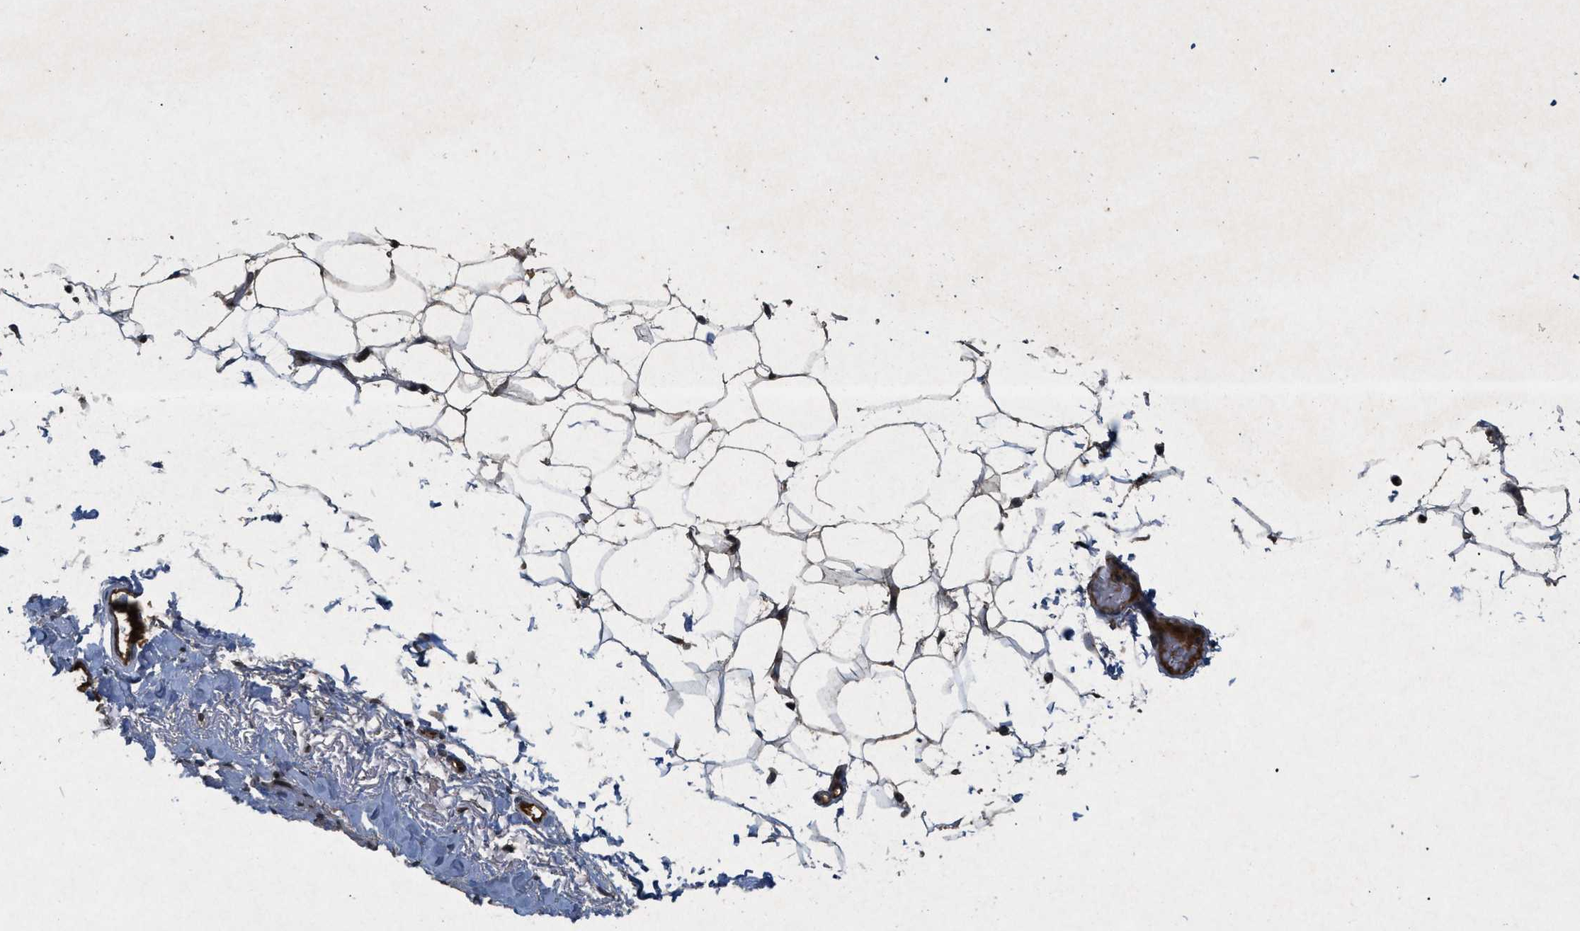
{"staining": {"intensity": "moderate", "quantity": ">75%", "location": "cytoplasmic/membranous,nuclear"}, "tissue": "adipose tissue", "cell_type": "Adipocytes", "image_type": "normal", "snomed": [{"axis": "morphology", "description": "Normal tissue, NOS"}, {"axis": "topography", "description": "Breast"}, {"axis": "topography", "description": "Soft tissue"}], "caption": "A high-resolution micrograph shows IHC staining of unremarkable adipose tissue, which demonstrates moderate cytoplasmic/membranous,nuclear expression in approximately >75% of adipocytes.", "gene": "CRY1", "patient": {"sex": "female", "age": 75}}